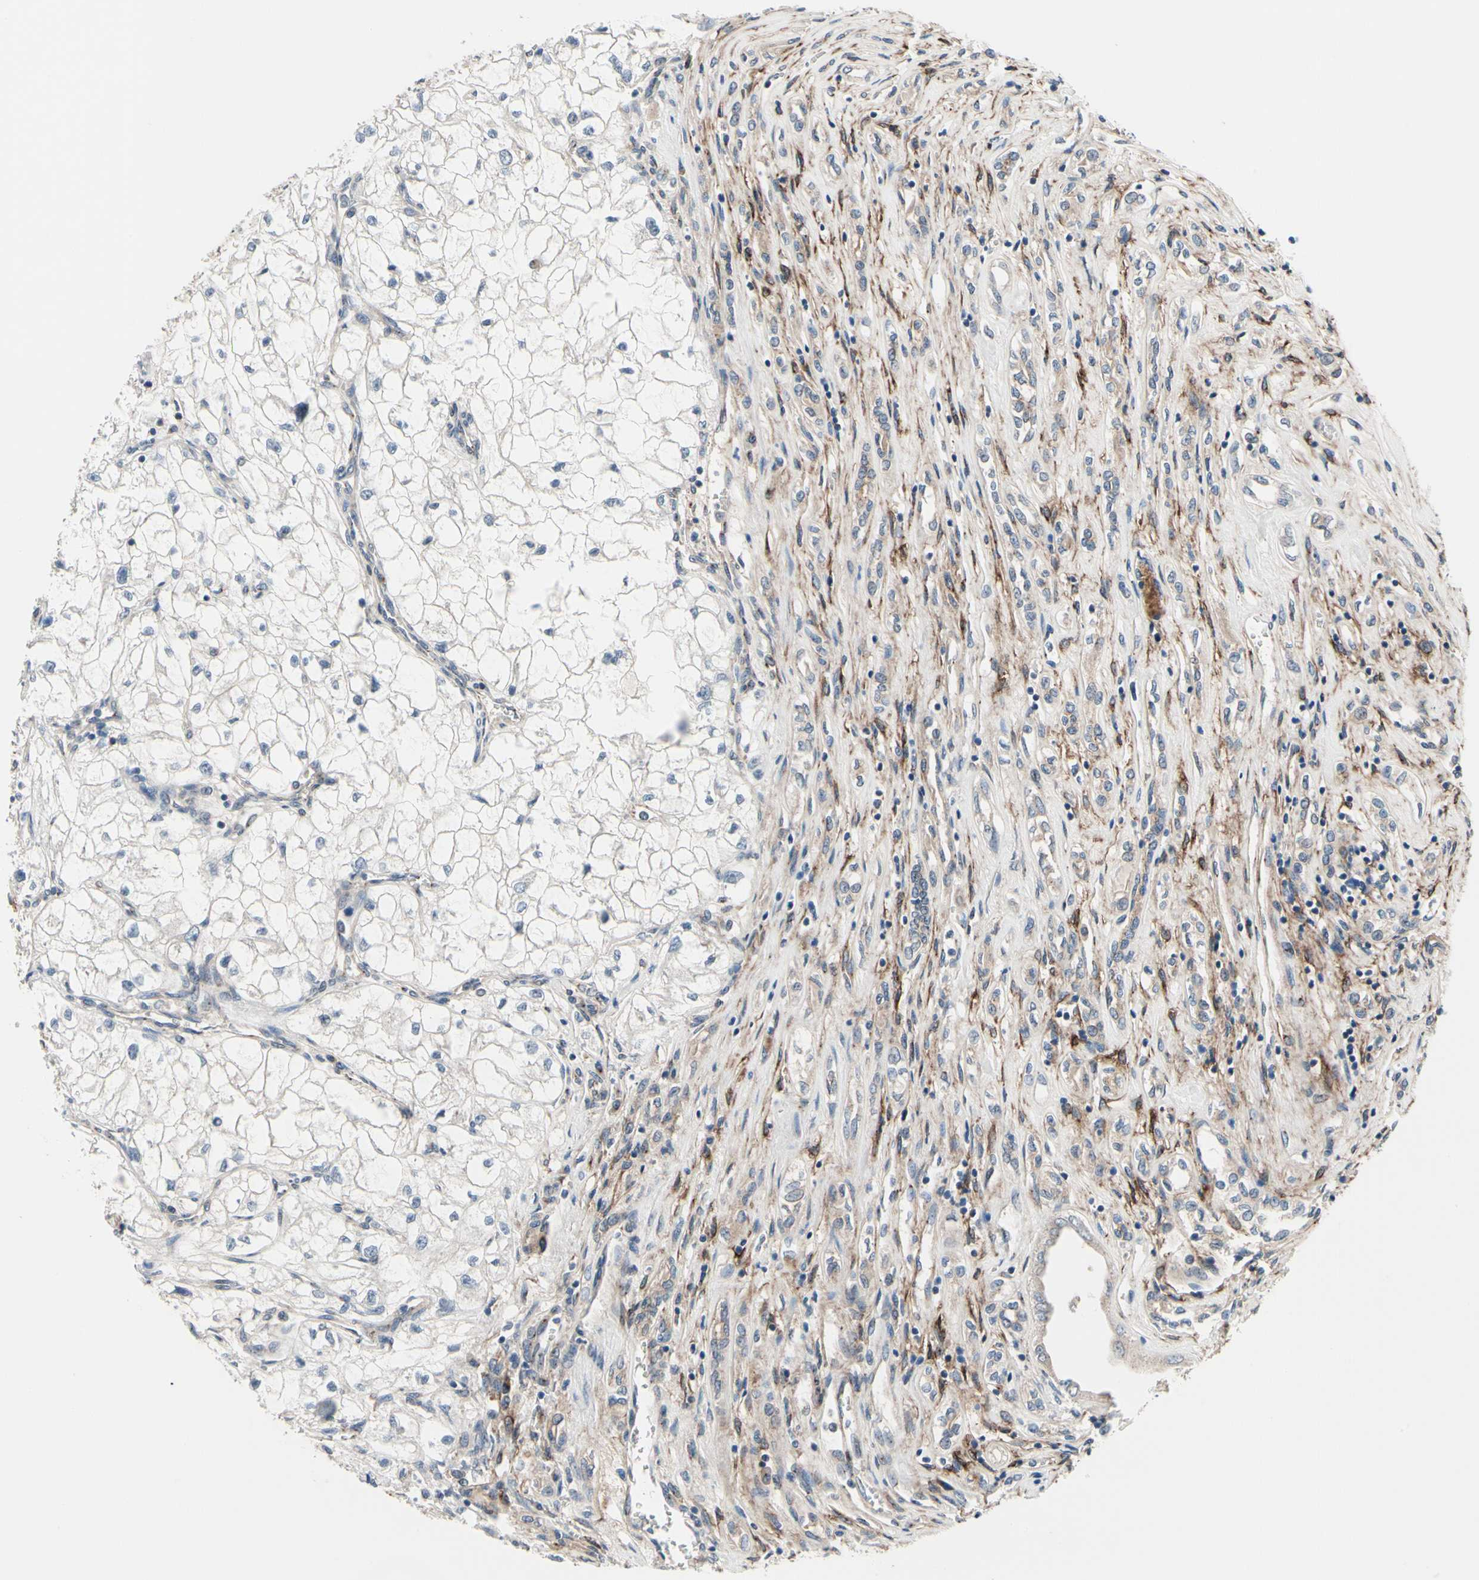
{"staining": {"intensity": "negative", "quantity": "none", "location": "none"}, "tissue": "renal cancer", "cell_type": "Tumor cells", "image_type": "cancer", "snomed": [{"axis": "morphology", "description": "Adenocarcinoma, NOS"}, {"axis": "topography", "description": "Kidney"}], "caption": "An image of human adenocarcinoma (renal) is negative for staining in tumor cells.", "gene": "PRKAR2B", "patient": {"sex": "female", "age": 70}}